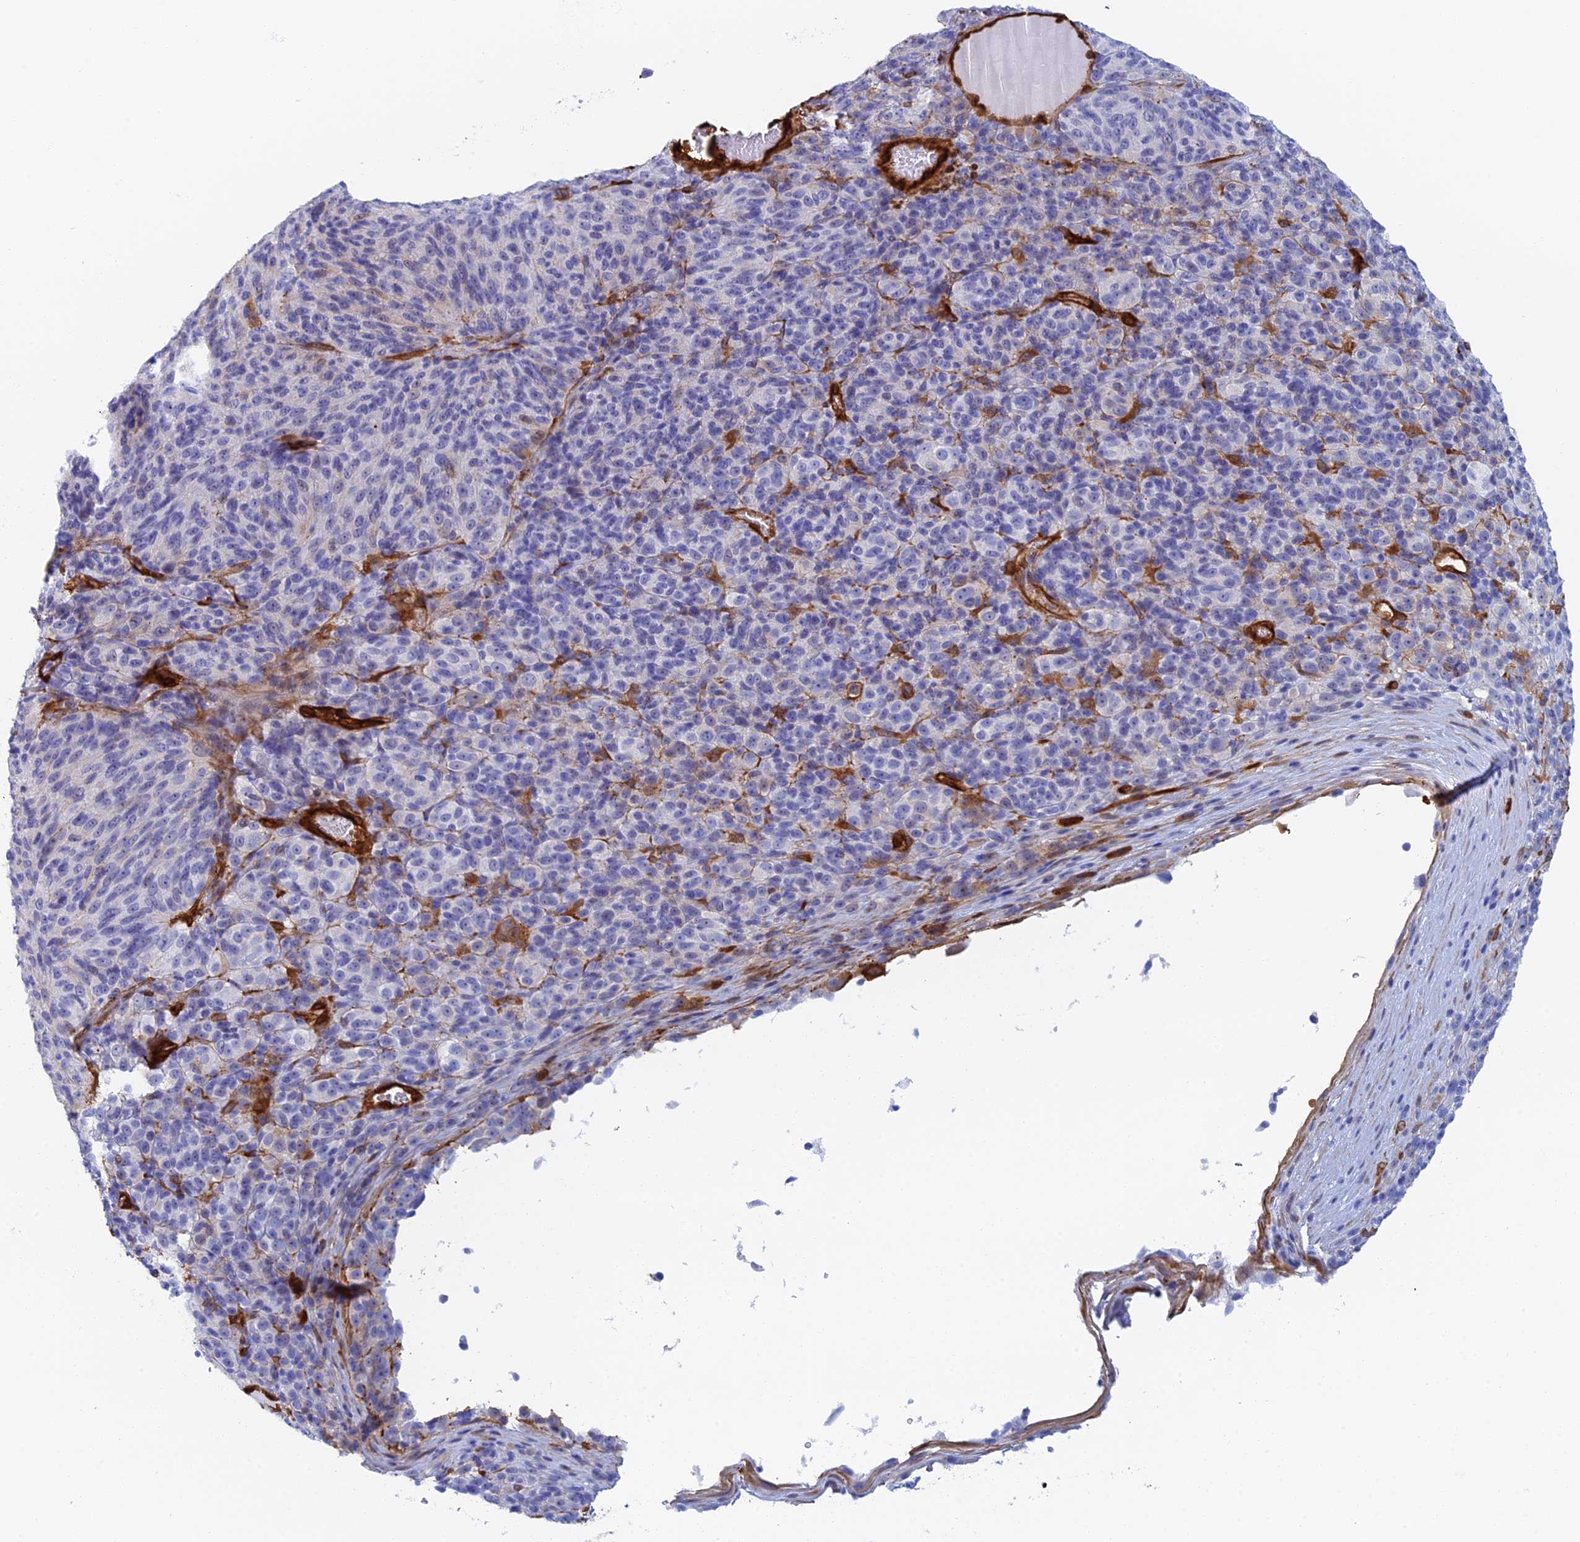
{"staining": {"intensity": "moderate", "quantity": "<25%", "location": "cytoplasmic/membranous"}, "tissue": "melanoma", "cell_type": "Tumor cells", "image_type": "cancer", "snomed": [{"axis": "morphology", "description": "Malignant melanoma, Metastatic site"}, {"axis": "topography", "description": "Brain"}], "caption": "Melanoma was stained to show a protein in brown. There is low levels of moderate cytoplasmic/membranous expression in about <25% of tumor cells.", "gene": "CRIP2", "patient": {"sex": "female", "age": 56}}